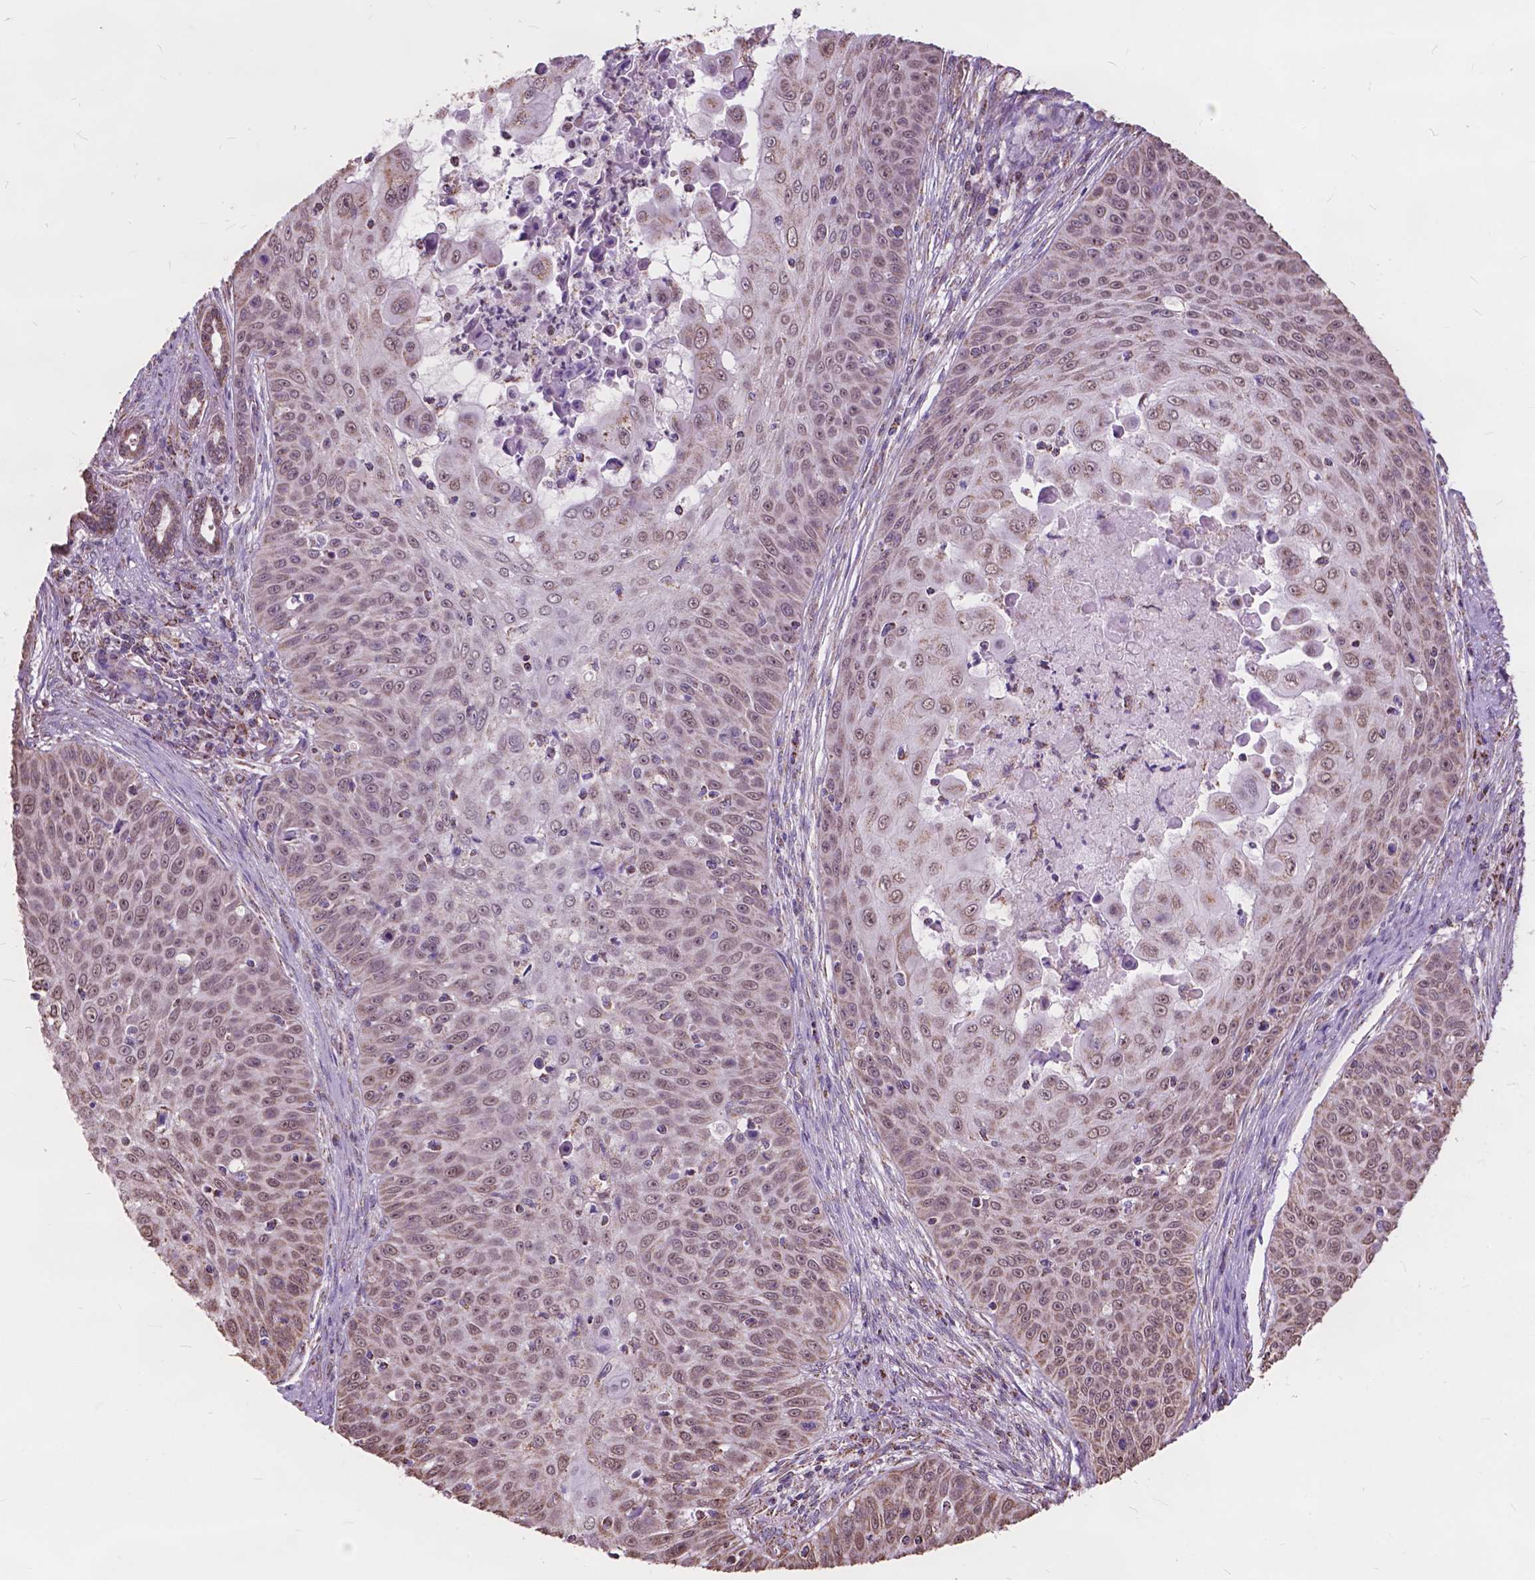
{"staining": {"intensity": "weak", "quantity": ">75%", "location": "cytoplasmic/membranous,nuclear"}, "tissue": "skin cancer", "cell_type": "Tumor cells", "image_type": "cancer", "snomed": [{"axis": "morphology", "description": "Squamous cell carcinoma, NOS"}, {"axis": "topography", "description": "Skin"}], "caption": "Skin squamous cell carcinoma stained with immunohistochemistry (IHC) displays weak cytoplasmic/membranous and nuclear positivity in approximately >75% of tumor cells.", "gene": "SCOC", "patient": {"sex": "male", "age": 82}}